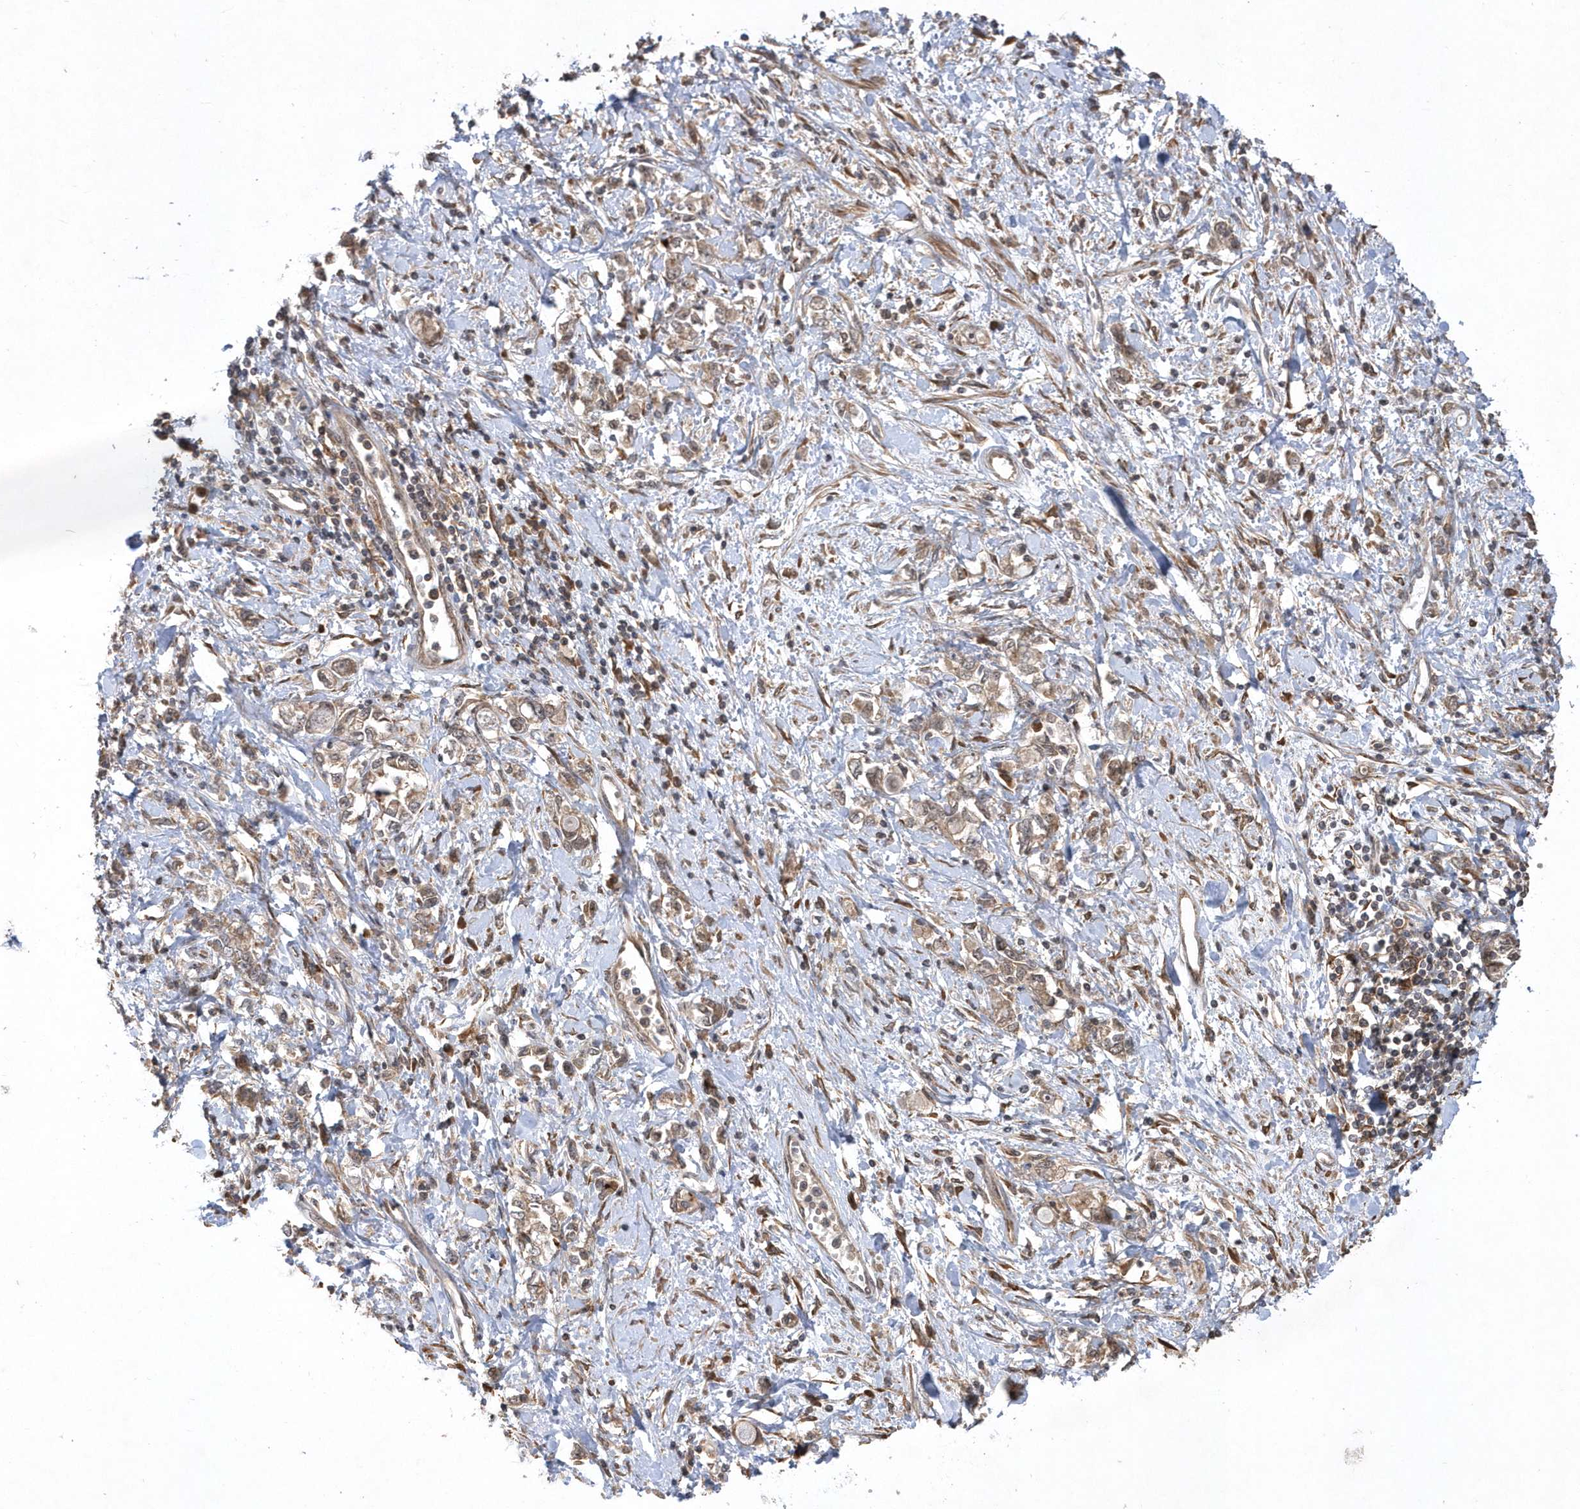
{"staining": {"intensity": "weak", "quantity": ">75%", "location": "cytoplasmic/membranous"}, "tissue": "stomach cancer", "cell_type": "Tumor cells", "image_type": "cancer", "snomed": [{"axis": "morphology", "description": "Adenocarcinoma, NOS"}, {"axis": "topography", "description": "Stomach"}], "caption": "Protein analysis of stomach cancer tissue reveals weak cytoplasmic/membranous expression in about >75% of tumor cells.", "gene": "GFM2", "patient": {"sex": "female", "age": 76}}